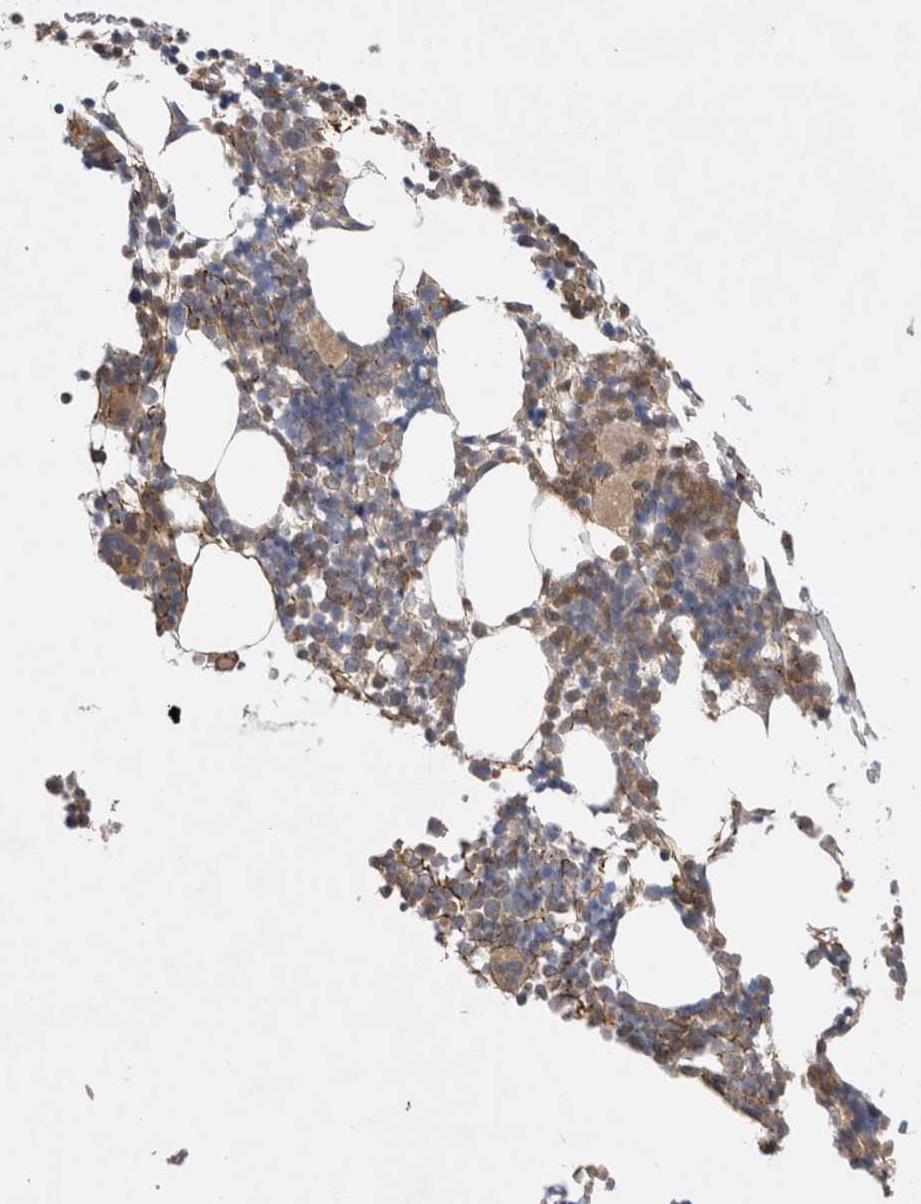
{"staining": {"intensity": "moderate", "quantity": ">75%", "location": "cytoplasmic/membranous"}, "tissue": "bone marrow", "cell_type": "Hematopoietic cells", "image_type": "normal", "snomed": [{"axis": "morphology", "description": "Normal tissue, NOS"}, {"axis": "morphology", "description": "Inflammation, NOS"}, {"axis": "topography", "description": "Bone marrow"}], "caption": "Hematopoietic cells exhibit medium levels of moderate cytoplasmic/membranous expression in approximately >75% of cells in unremarkable bone marrow.", "gene": "GSDMB", "patient": {"sex": "male", "age": 78}}